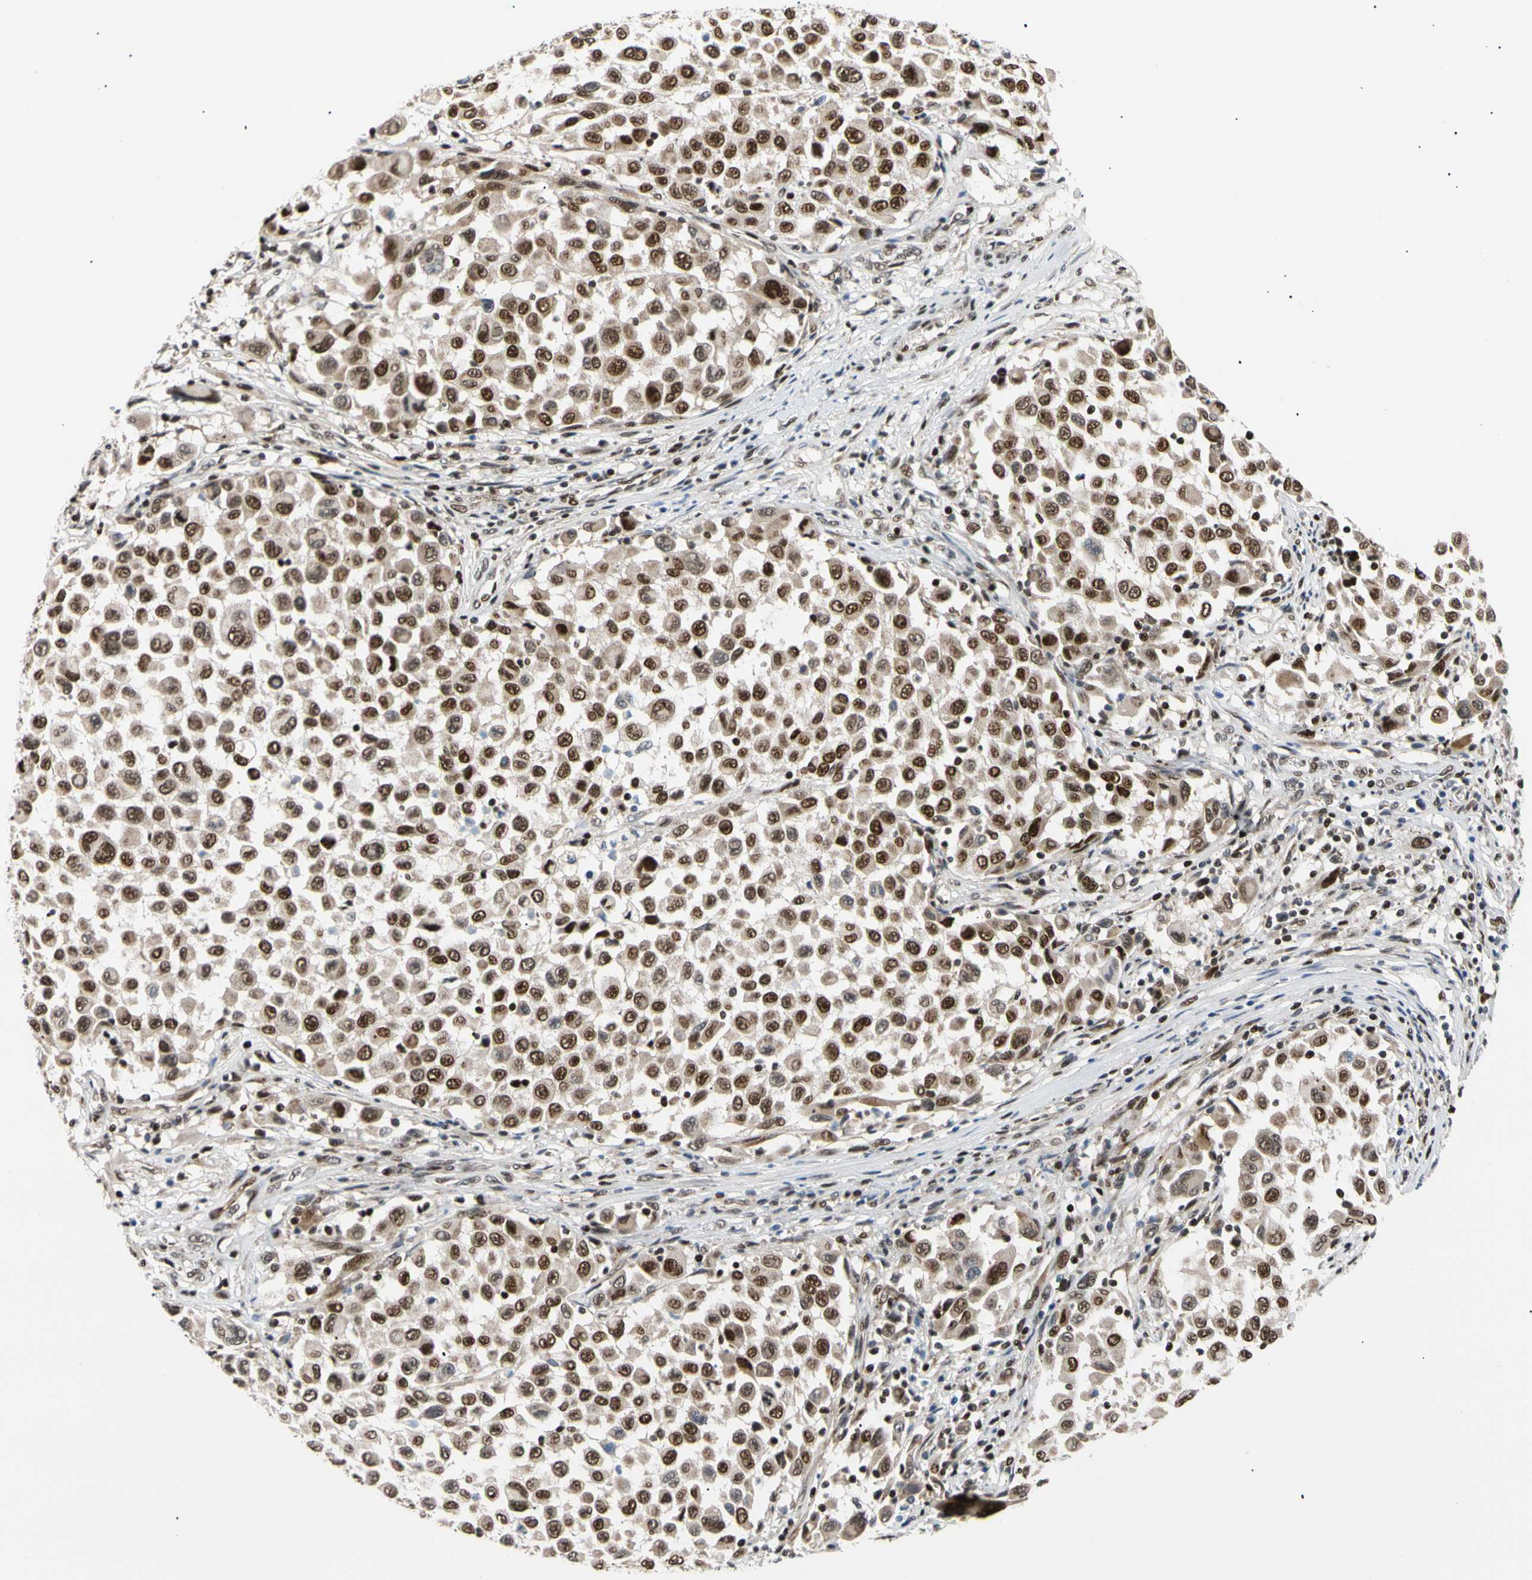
{"staining": {"intensity": "strong", "quantity": ">75%", "location": "nuclear"}, "tissue": "melanoma", "cell_type": "Tumor cells", "image_type": "cancer", "snomed": [{"axis": "morphology", "description": "Malignant melanoma, Metastatic site"}, {"axis": "topography", "description": "Lymph node"}], "caption": "A brown stain highlights strong nuclear staining of a protein in malignant melanoma (metastatic site) tumor cells.", "gene": "E2F1", "patient": {"sex": "male", "age": 61}}